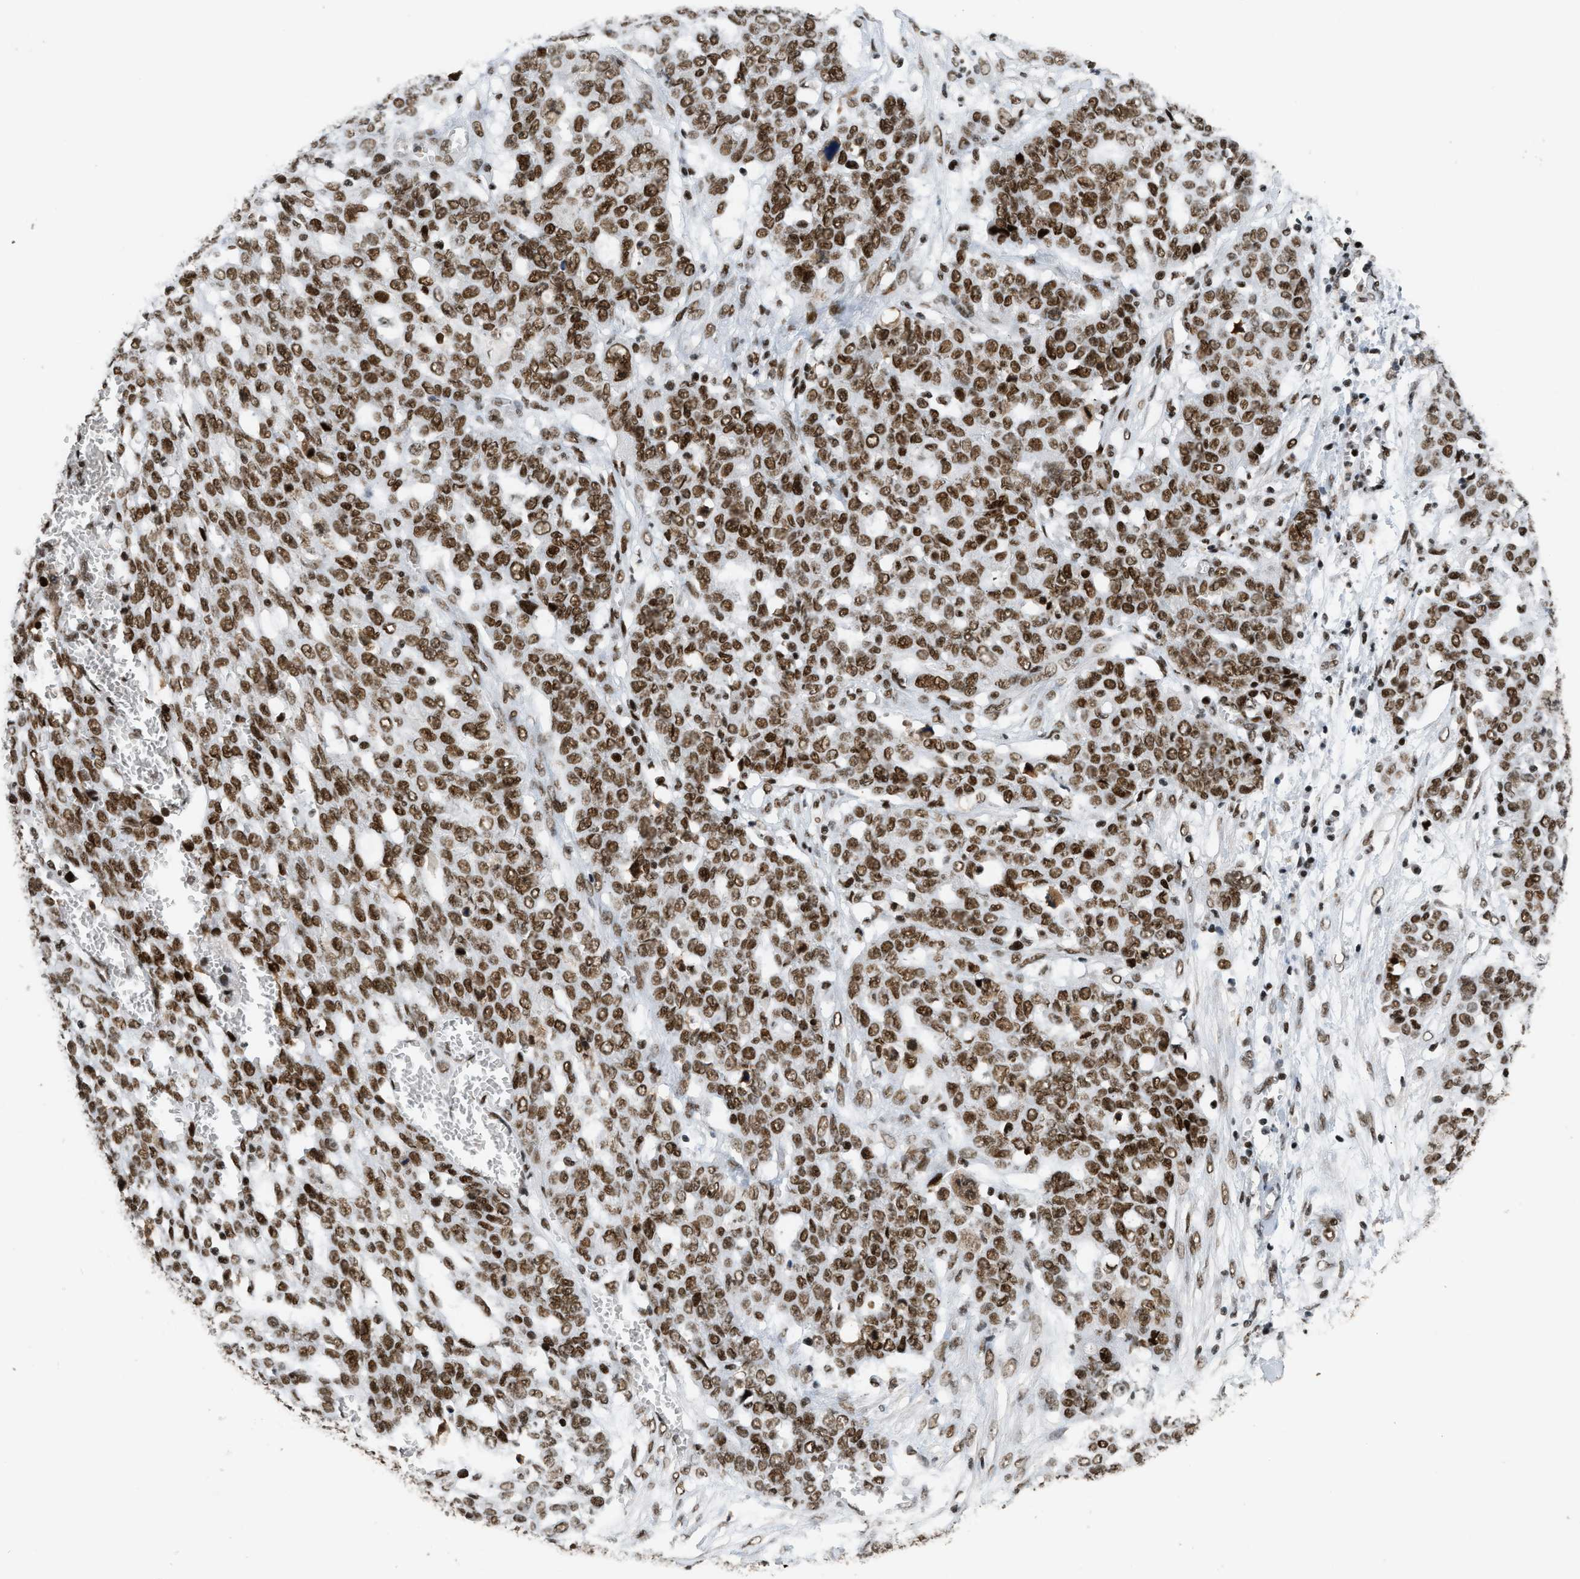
{"staining": {"intensity": "moderate", "quantity": ">75%", "location": "nuclear"}, "tissue": "ovarian cancer", "cell_type": "Tumor cells", "image_type": "cancer", "snomed": [{"axis": "morphology", "description": "Cystadenocarcinoma, serous, NOS"}, {"axis": "topography", "description": "Soft tissue"}, {"axis": "topography", "description": "Ovary"}], "caption": "DAB (3,3'-diaminobenzidine) immunohistochemical staining of ovarian cancer (serous cystadenocarcinoma) reveals moderate nuclear protein positivity in approximately >75% of tumor cells. (IHC, brightfield microscopy, high magnification).", "gene": "SMARCB1", "patient": {"sex": "female", "age": 57}}